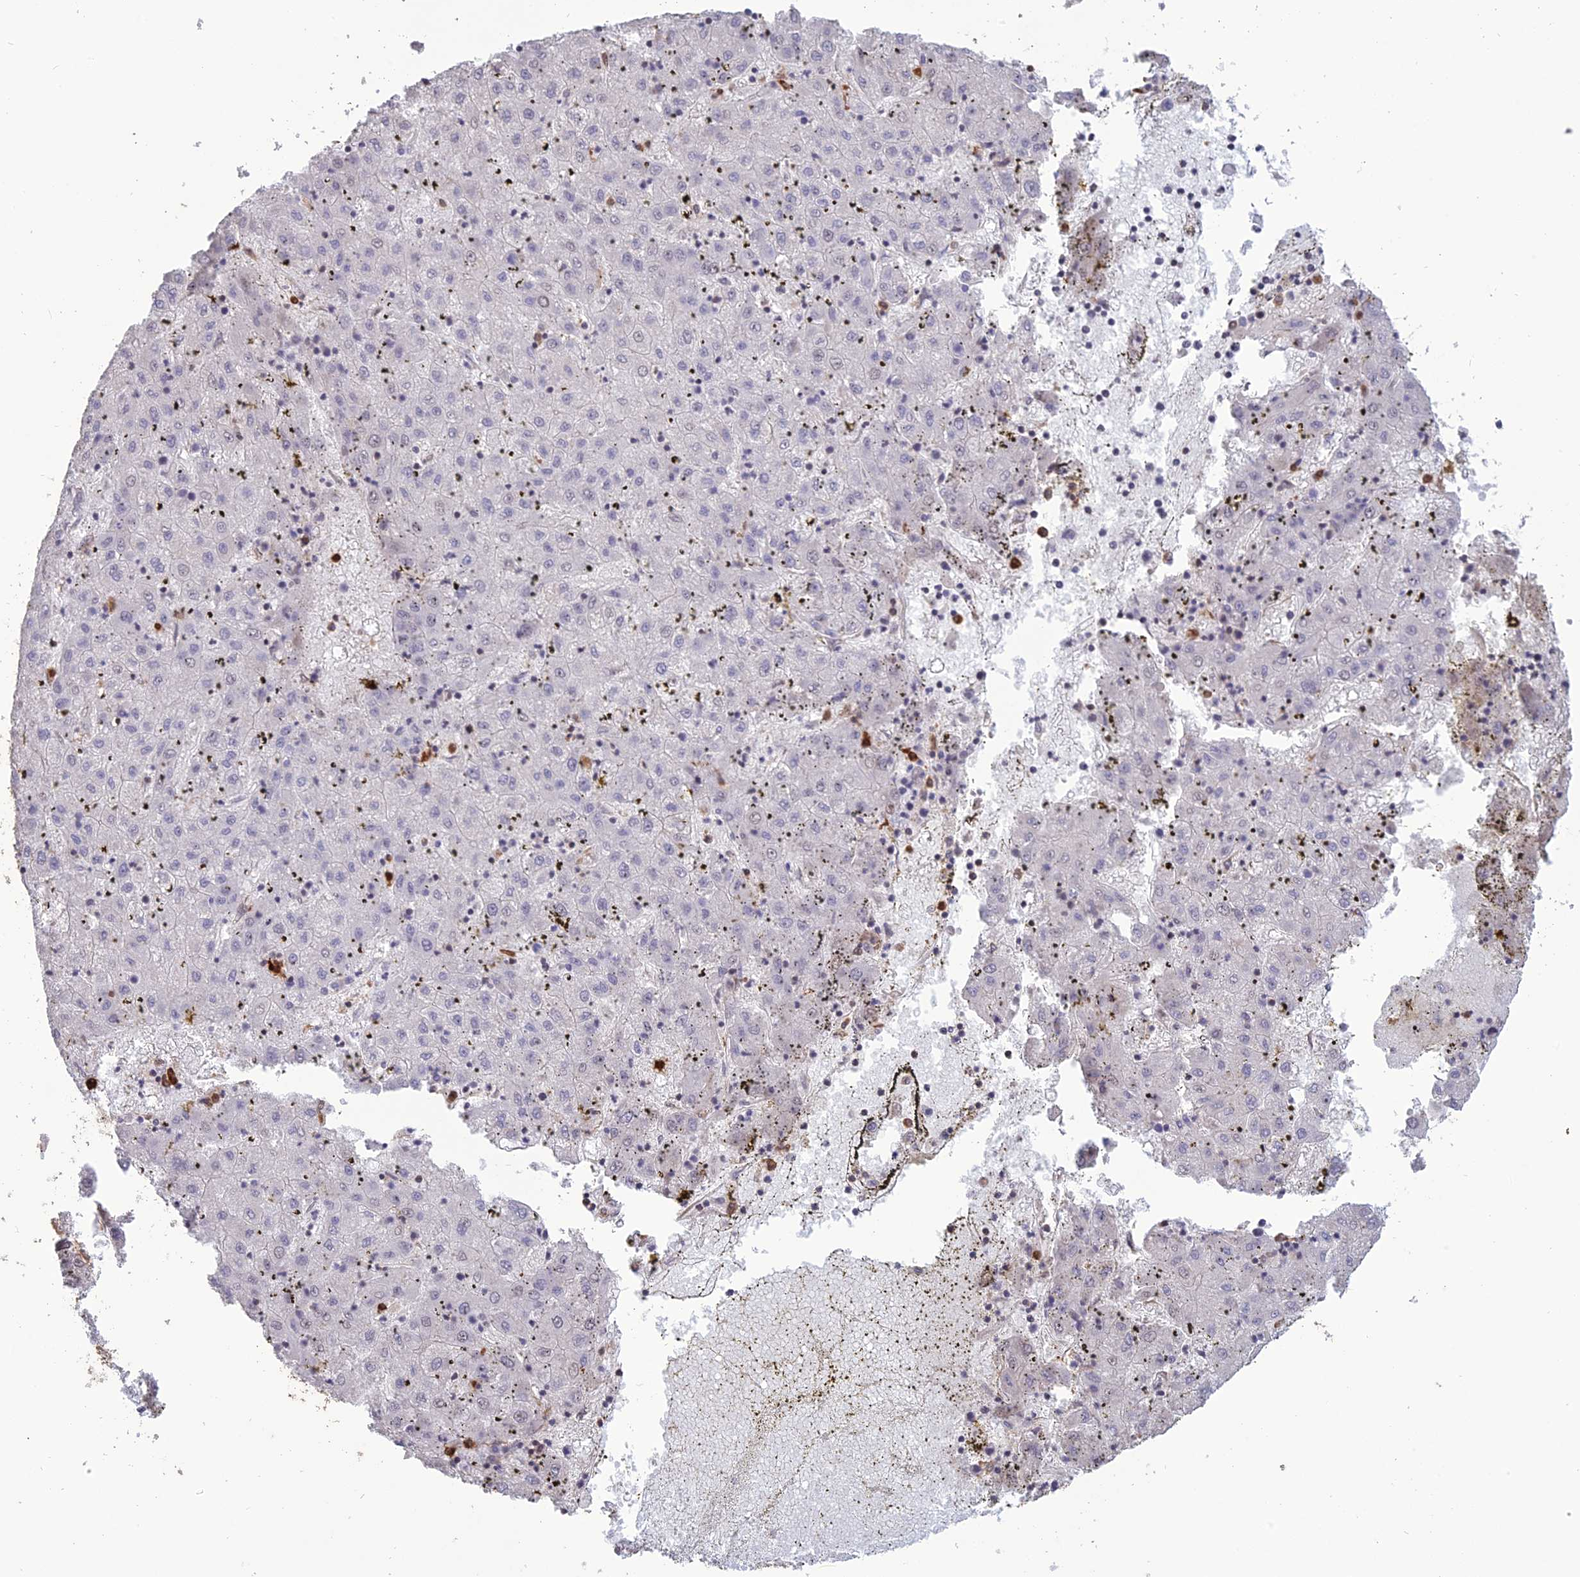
{"staining": {"intensity": "negative", "quantity": "none", "location": "none"}, "tissue": "liver cancer", "cell_type": "Tumor cells", "image_type": "cancer", "snomed": [{"axis": "morphology", "description": "Carcinoma, Hepatocellular, NOS"}, {"axis": "topography", "description": "Liver"}], "caption": "Immunohistochemistry (IHC) histopathology image of neoplastic tissue: human liver cancer stained with DAB displays no significant protein positivity in tumor cells.", "gene": "APOBR", "patient": {"sex": "male", "age": 72}}